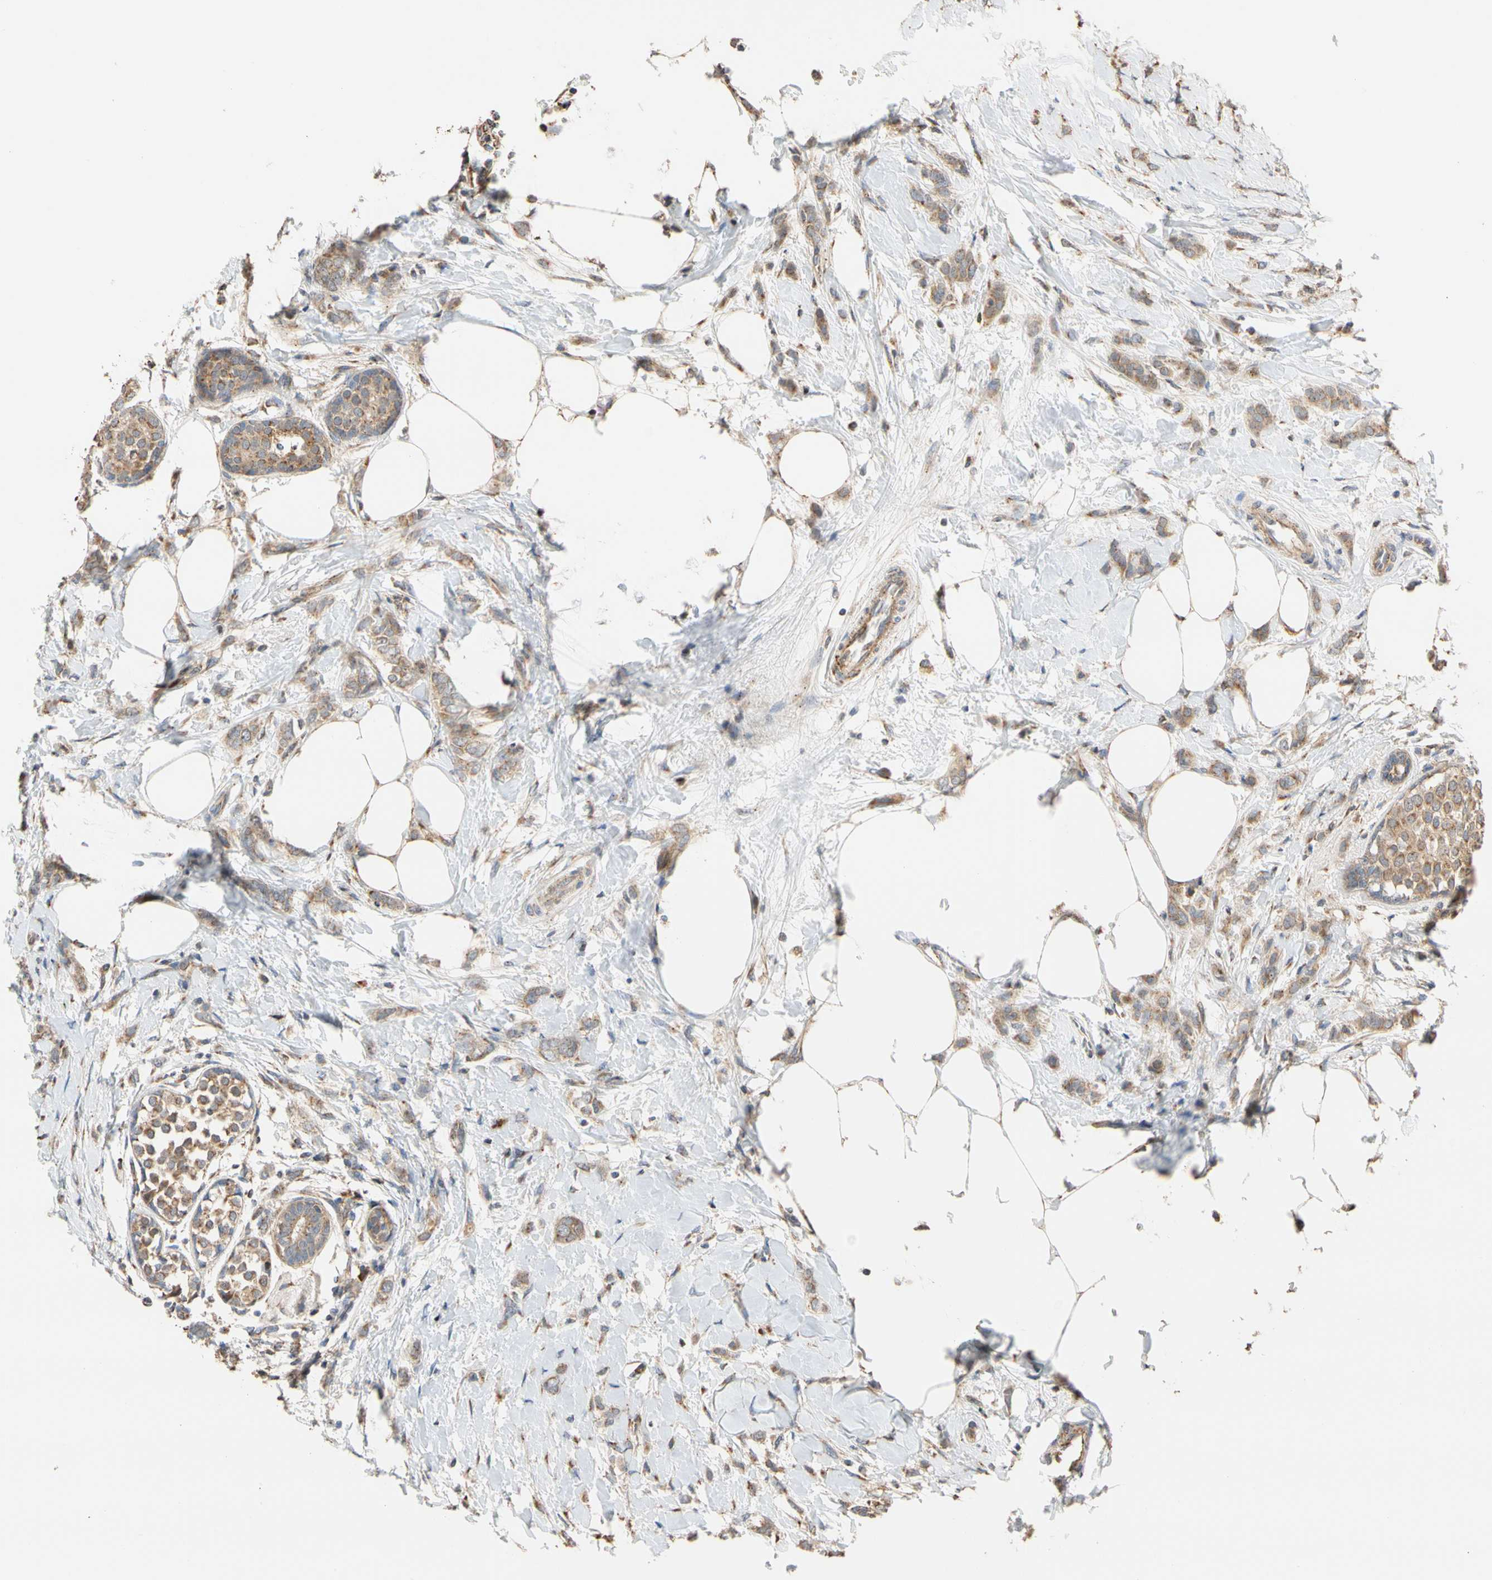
{"staining": {"intensity": "moderate", "quantity": ">75%", "location": "cytoplasmic/membranous"}, "tissue": "breast cancer", "cell_type": "Tumor cells", "image_type": "cancer", "snomed": [{"axis": "morphology", "description": "Lobular carcinoma, in situ"}, {"axis": "morphology", "description": "Lobular carcinoma"}, {"axis": "topography", "description": "Breast"}], "caption": "An image of human breast cancer stained for a protein demonstrates moderate cytoplasmic/membranous brown staining in tumor cells.", "gene": "IP6K2", "patient": {"sex": "female", "age": 41}}